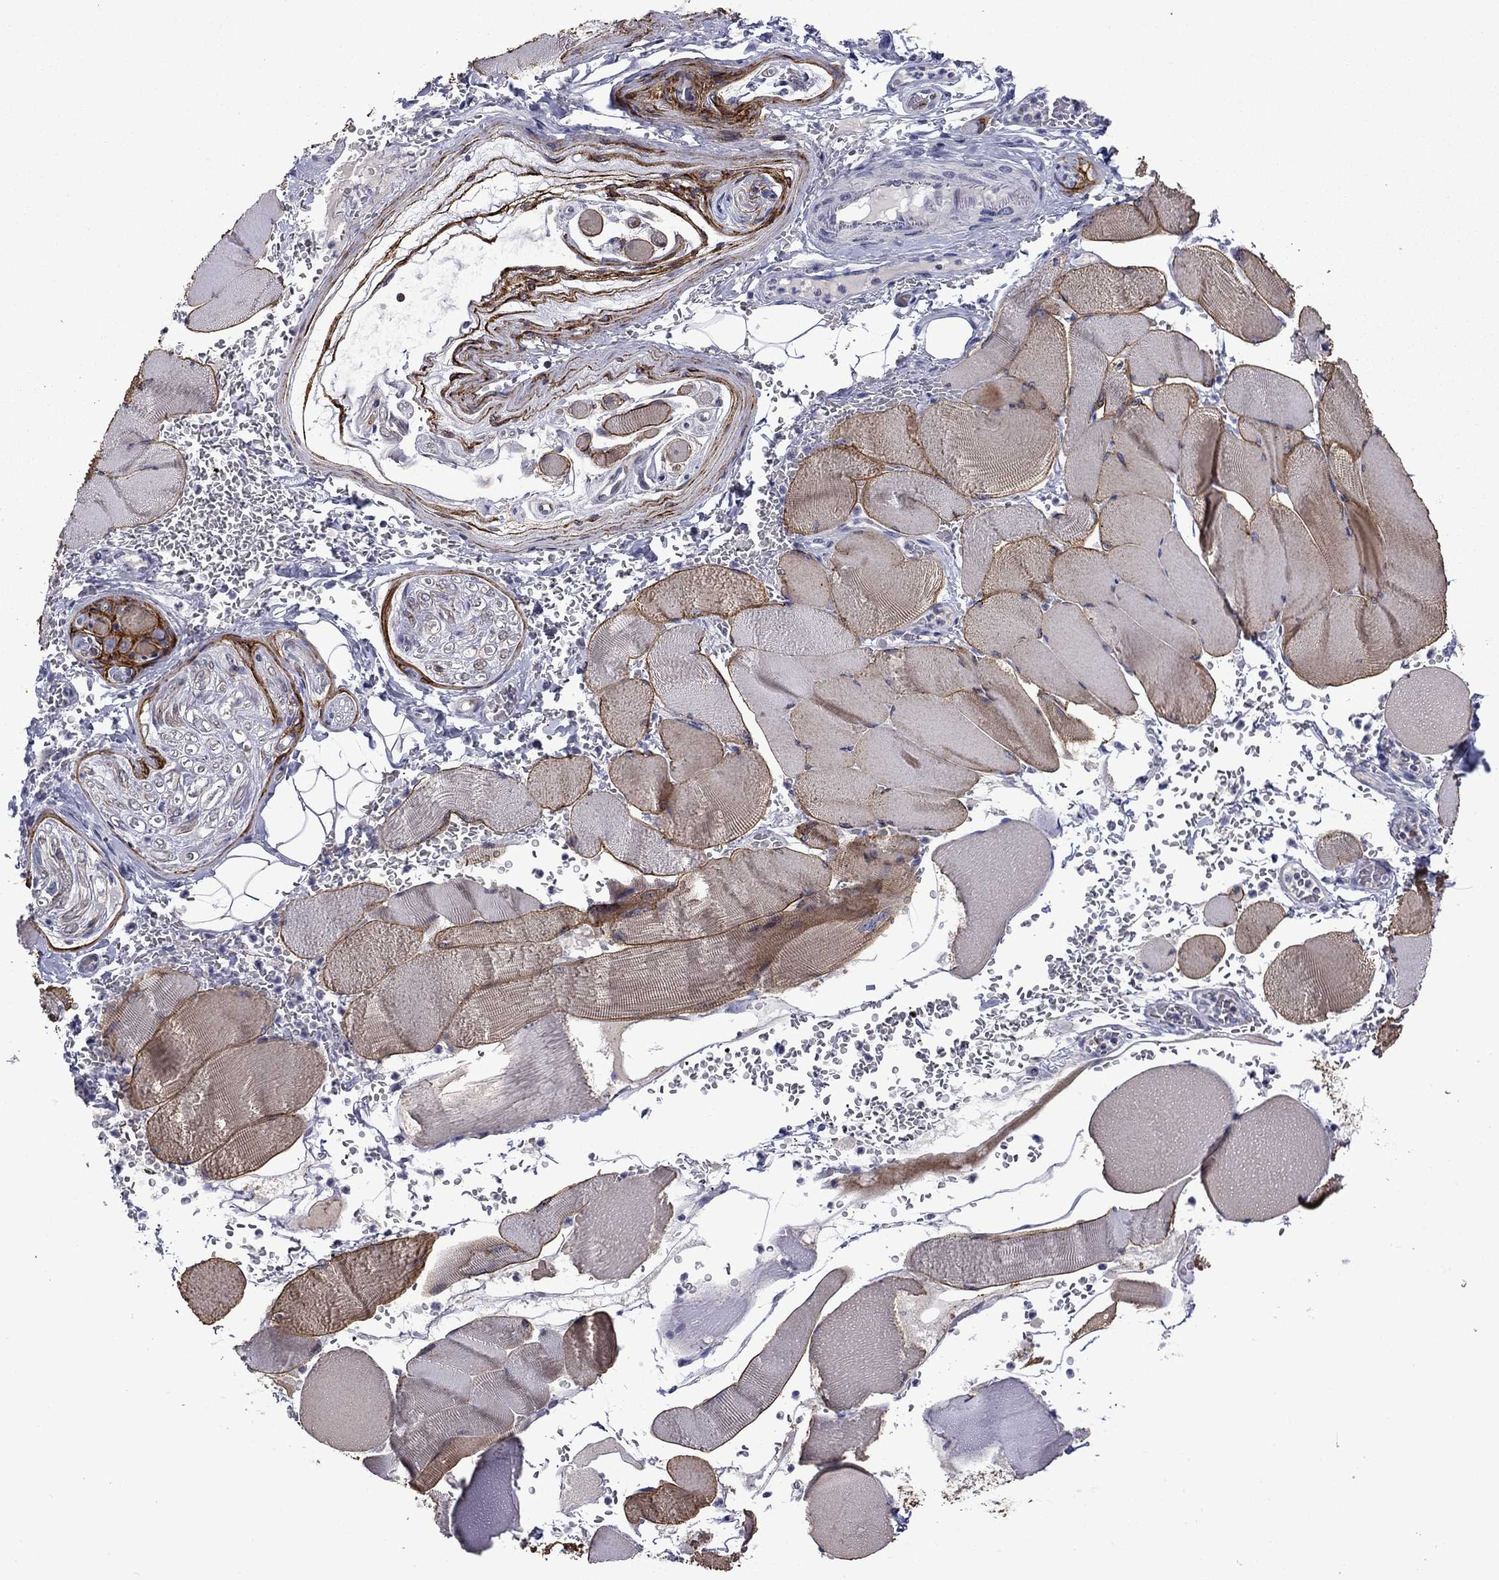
{"staining": {"intensity": "moderate", "quantity": "25%-75%", "location": "cytoplasmic/membranous"}, "tissue": "skeletal muscle", "cell_type": "Myocytes", "image_type": "normal", "snomed": [{"axis": "morphology", "description": "Normal tissue, NOS"}, {"axis": "topography", "description": "Skeletal muscle"}], "caption": "Immunohistochemical staining of benign skeletal muscle reveals 25%-75% levels of moderate cytoplasmic/membranous protein staining in approximately 25%-75% of myocytes. (brown staining indicates protein expression, while blue staining denotes nuclei).", "gene": "LMO7", "patient": {"sex": "male", "age": 56}}